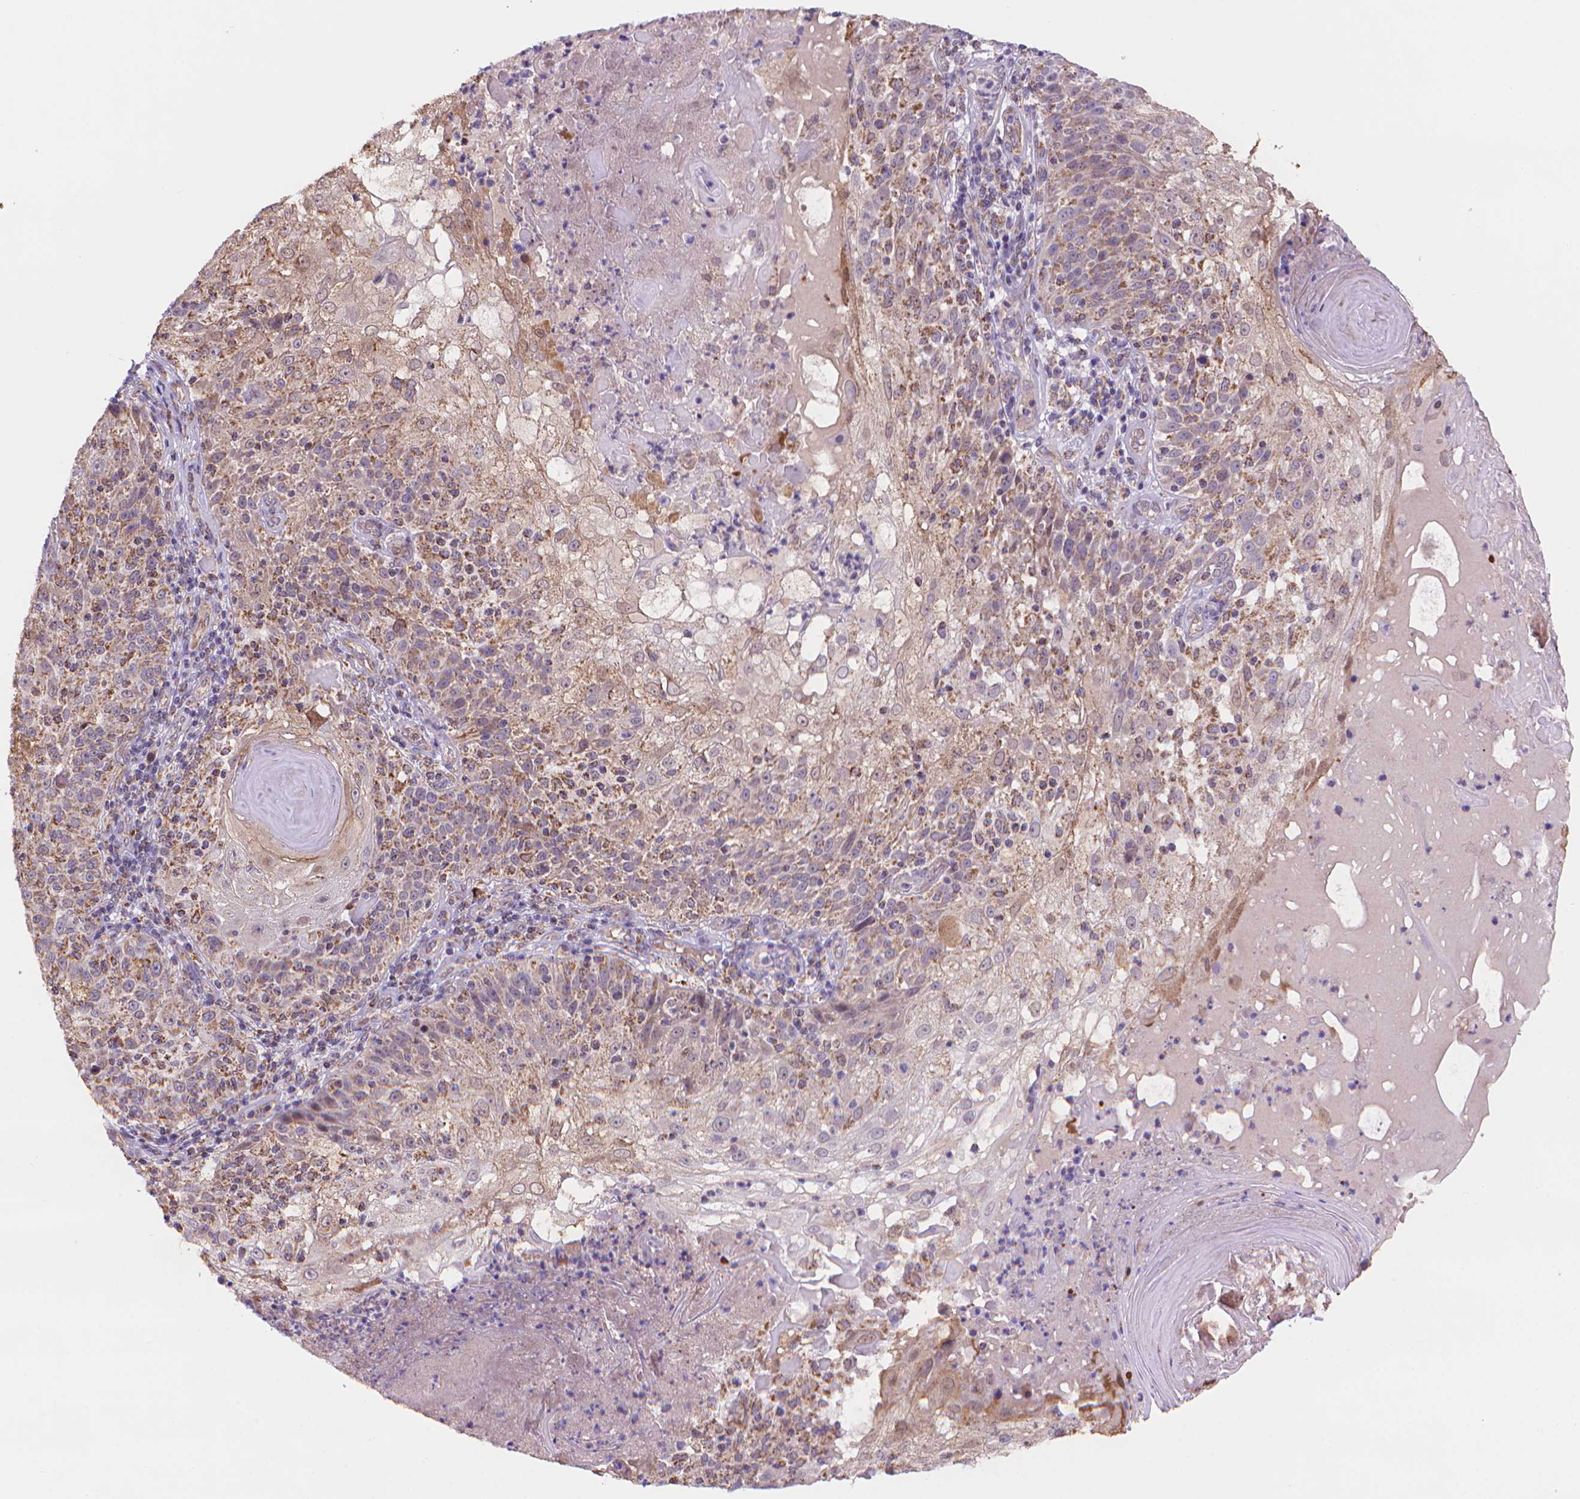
{"staining": {"intensity": "moderate", "quantity": "25%-75%", "location": "cytoplasmic/membranous"}, "tissue": "skin cancer", "cell_type": "Tumor cells", "image_type": "cancer", "snomed": [{"axis": "morphology", "description": "Normal tissue, NOS"}, {"axis": "morphology", "description": "Squamous cell carcinoma, NOS"}, {"axis": "topography", "description": "Skin"}], "caption": "IHC (DAB (3,3'-diaminobenzidine)) staining of human skin squamous cell carcinoma exhibits moderate cytoplasmic/membranous protein expression in approximately 25%-75% of tumor cells. The protein of interest is shown in brown color, while the nuclei are stained blue.", "gene": "CYYR1", "patient": {"sex": "female", "age": 83}}